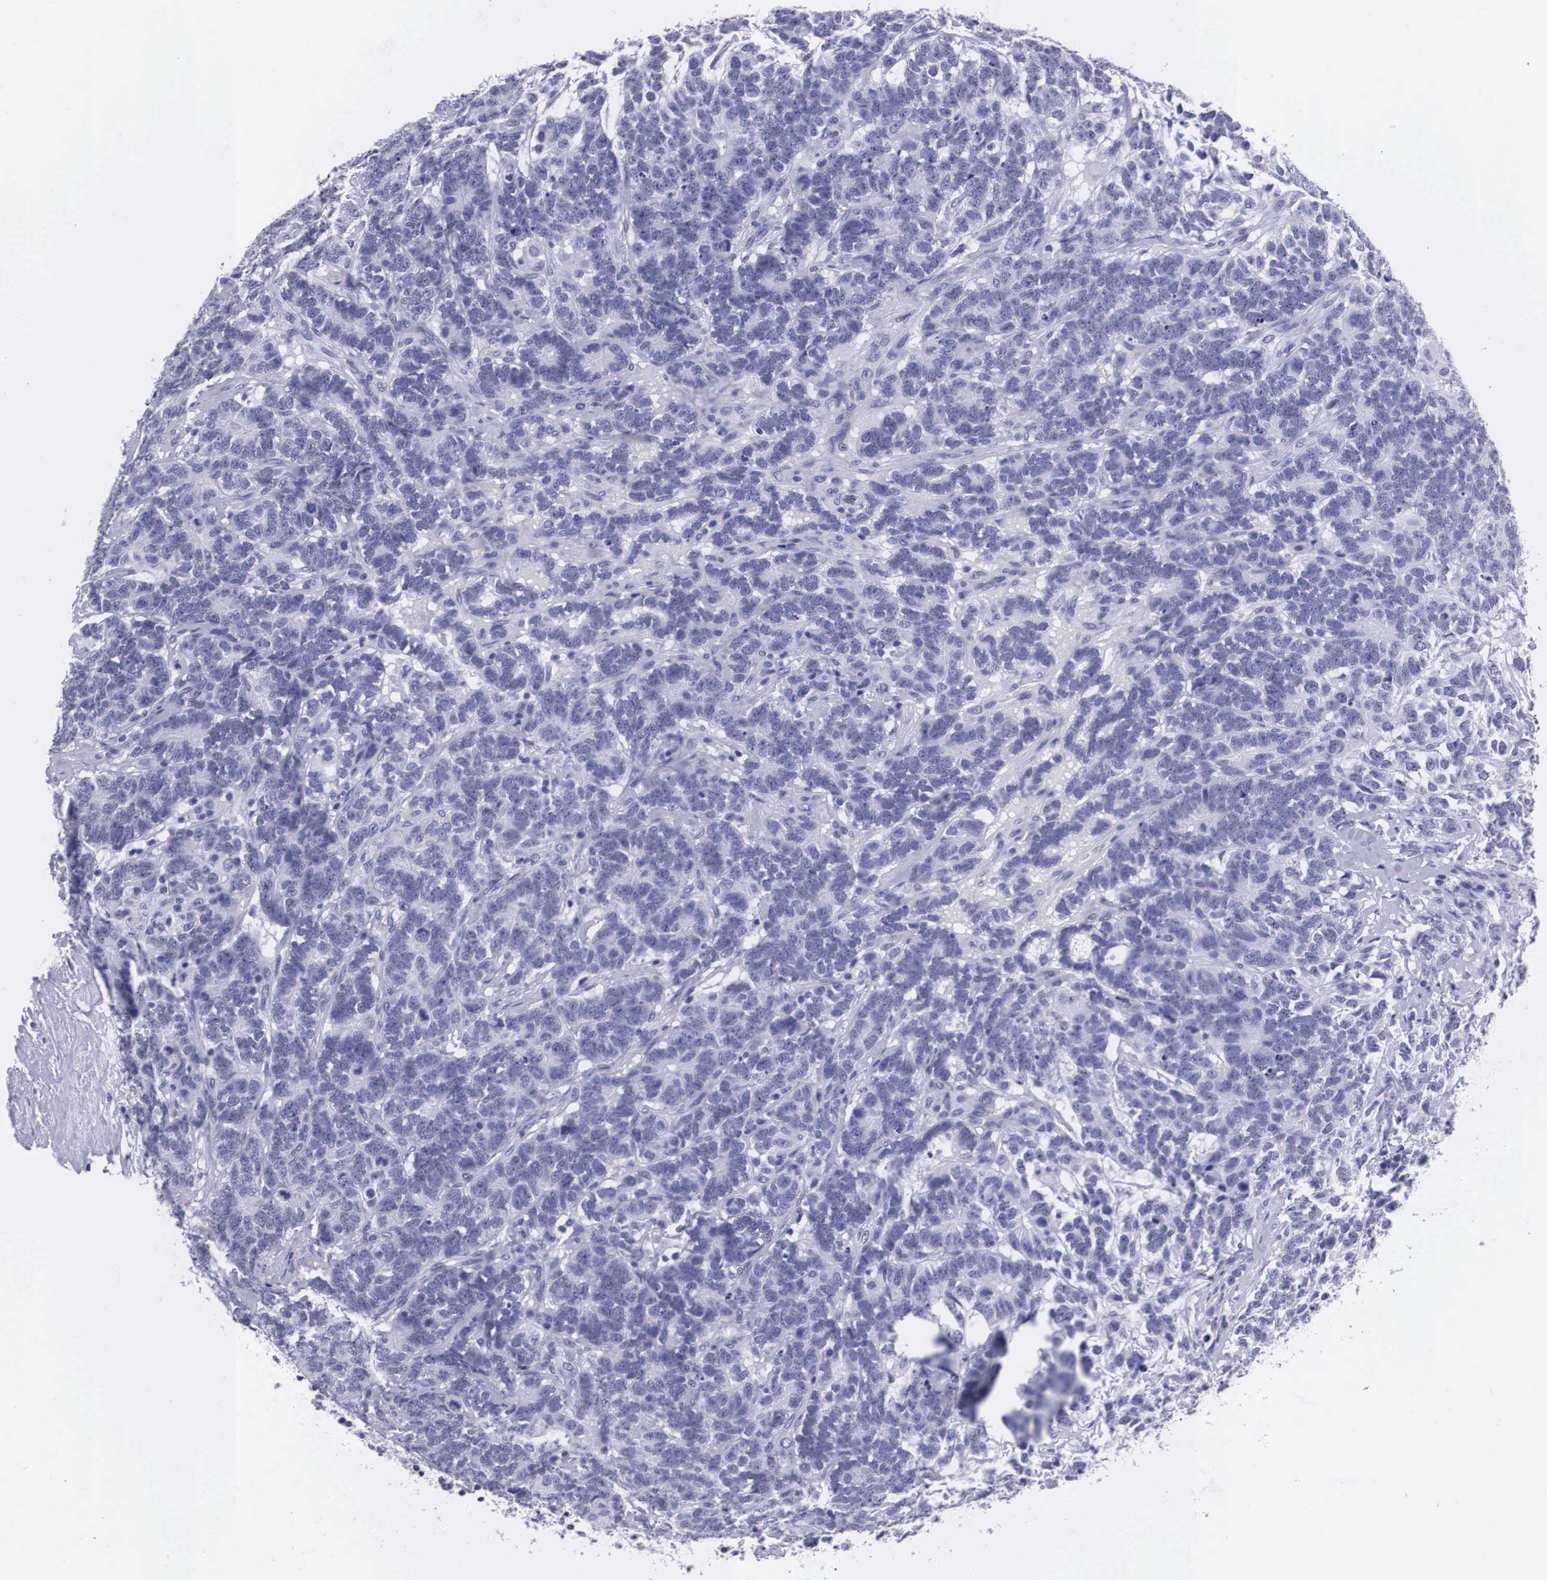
{"staining": {"intensity": "negative", "quantity": "none", "location": "none"}, "tissue": "testis cancer", "cell_type": "Tumor cells", "image_type": "cancer", "snomed": [{"axis": "morphology", "description": "Carcinoma, Embryonal, NOS"}, {"axis": "topography", "description": "Testis"}], "caption": "A micrograph of human testis cancer (embryonal carcinoma) is negative for staining in tumor cells.", "gene": "C22orf31", "patient": {"sex": "male", "age": 26}}